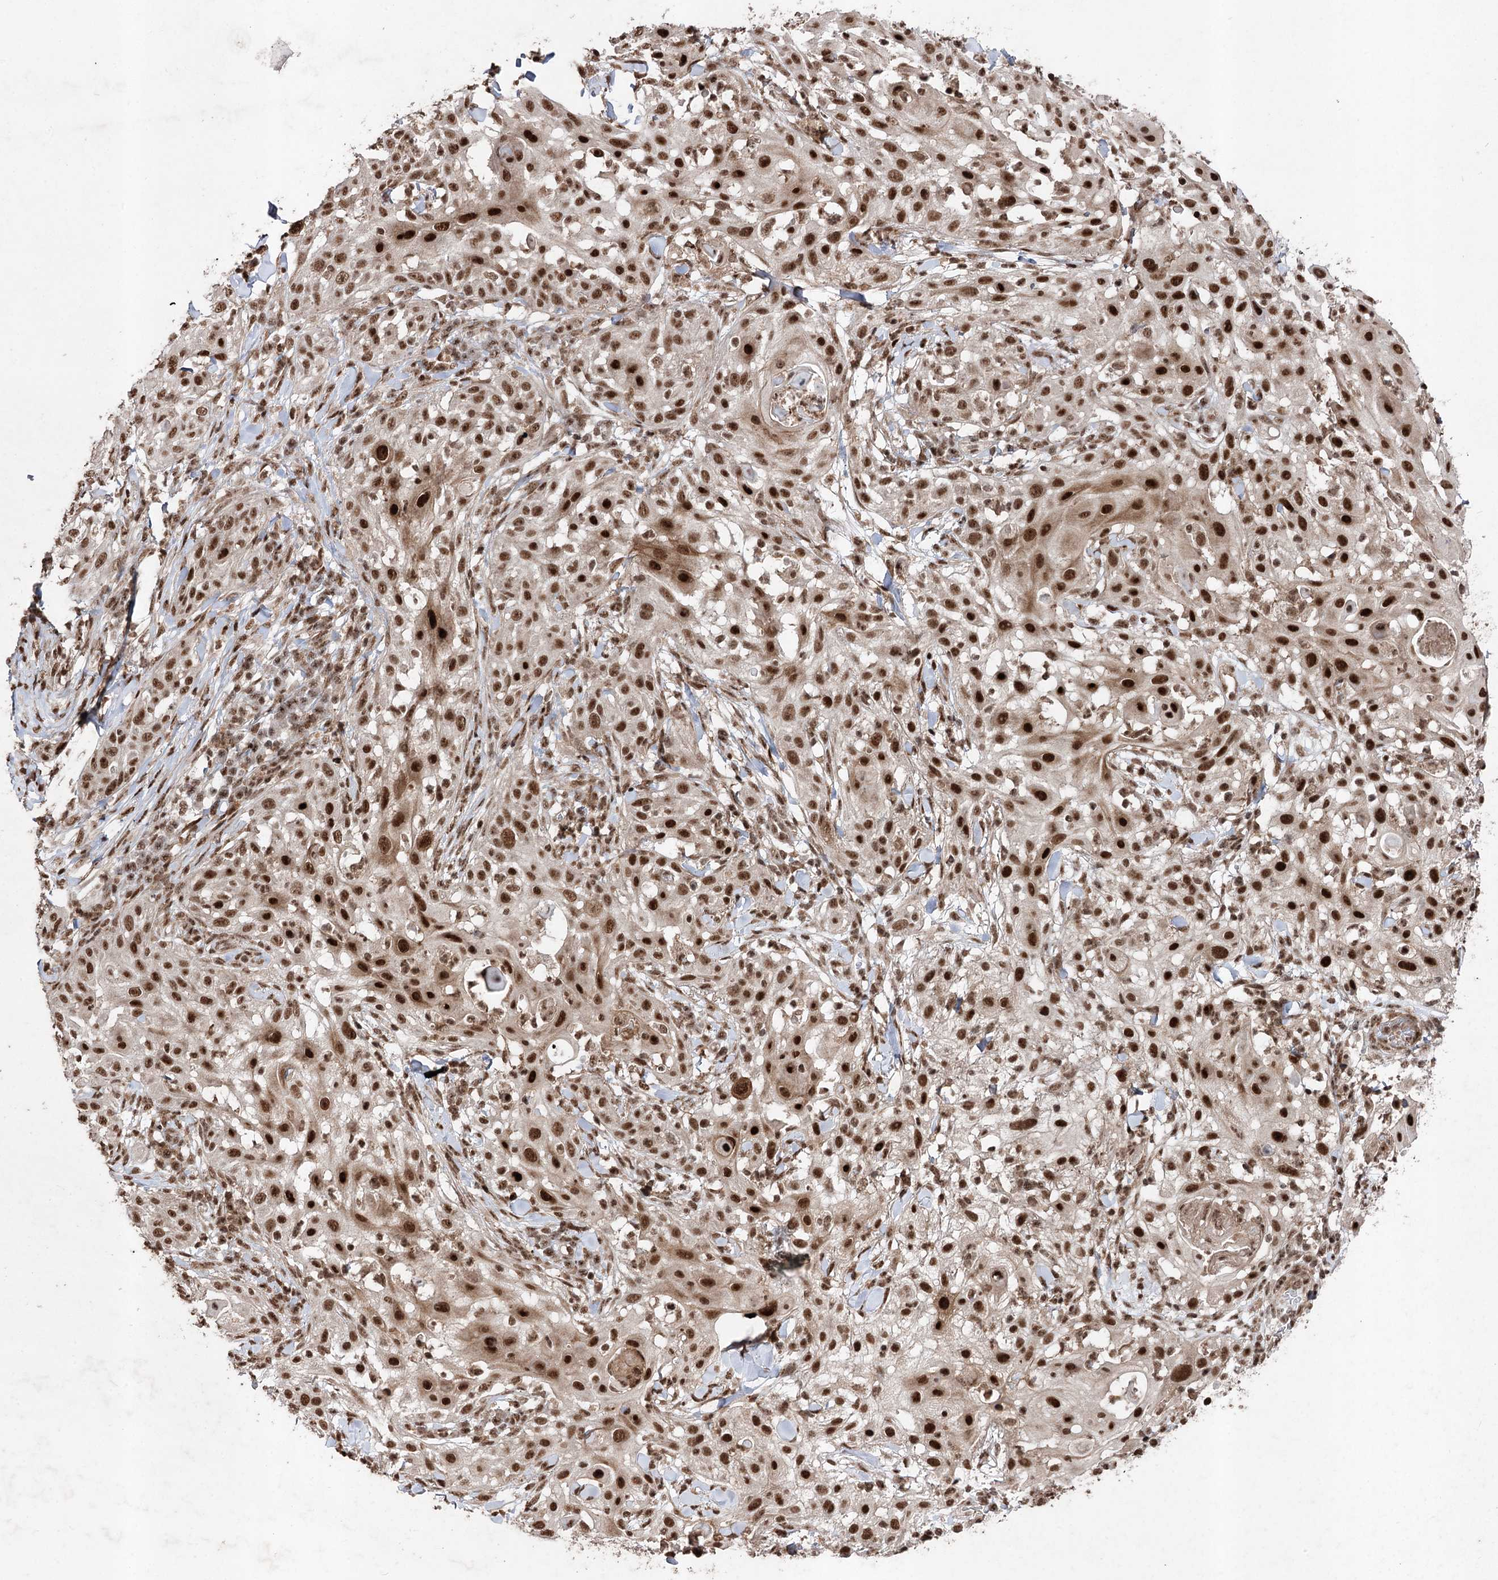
{"staining": {"intensity": "strong", "quantity": ">75%", "location": "nuclear"}, "tissue": "skin cancer", "cell_type": "Tumor cells", "image_type": "cancer", "snomed": [{"axis": "morphology", "description": "Squamous cell carcinoma, NOS"}, {"axis": "topography", "description": "Skin"}], "caption": "Skin cancer stained with DAB (3,3'-diaminobenzidine) immunohistochemistry exhibits high levels of strong nuclear expression in approximately >75% of tumor cells. The staining is performed using DAB brown chromogen to label protein expression. The nuclei are counter-stained blue using hematoxylin.", "gene": "PDCD4", "patient": {"sex": "female", "age": 44}}